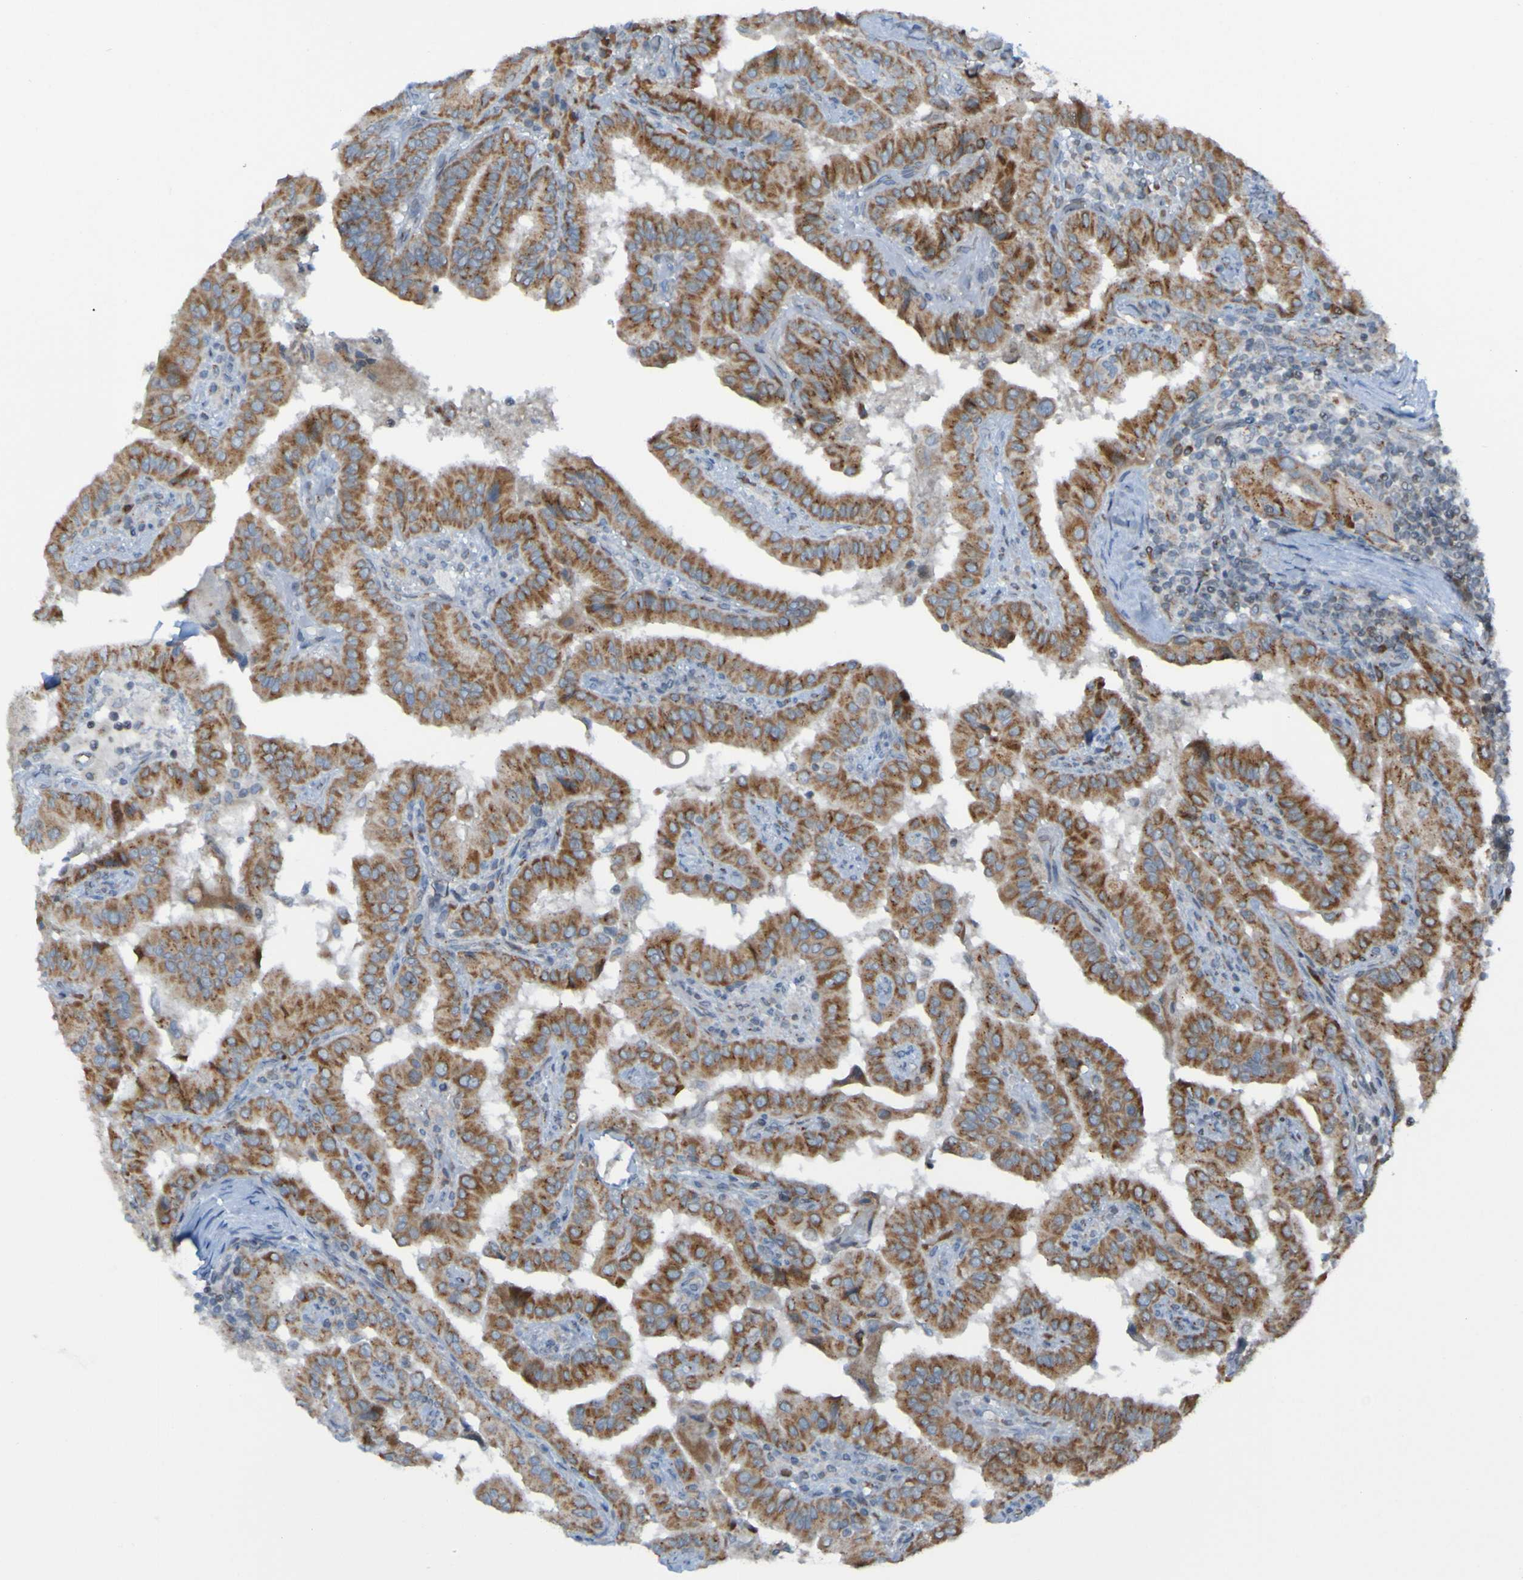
{"staining": {"intensity": "moderate", "quantity": ">75%", "location": "cytoplasmic/membranous"}, "tissue": "thyroid cancer", "cell_type": "Tumor cells", "image_type": "cancer", "snomed": [{"axis": "morphology", "description": "Papillary adenocarcinoma, NOS"}, {"axis": "topography", "description": "Thyroid gland"}], "caption": "Brown immunohistochemical staining in human thyroid papillary adenocarcinoma reveals moderate cytoplasmic/membranous positivity in about >75% of tumor cells.", "gene": "UNG", "patient": {"sex": "male", "age": 33}}